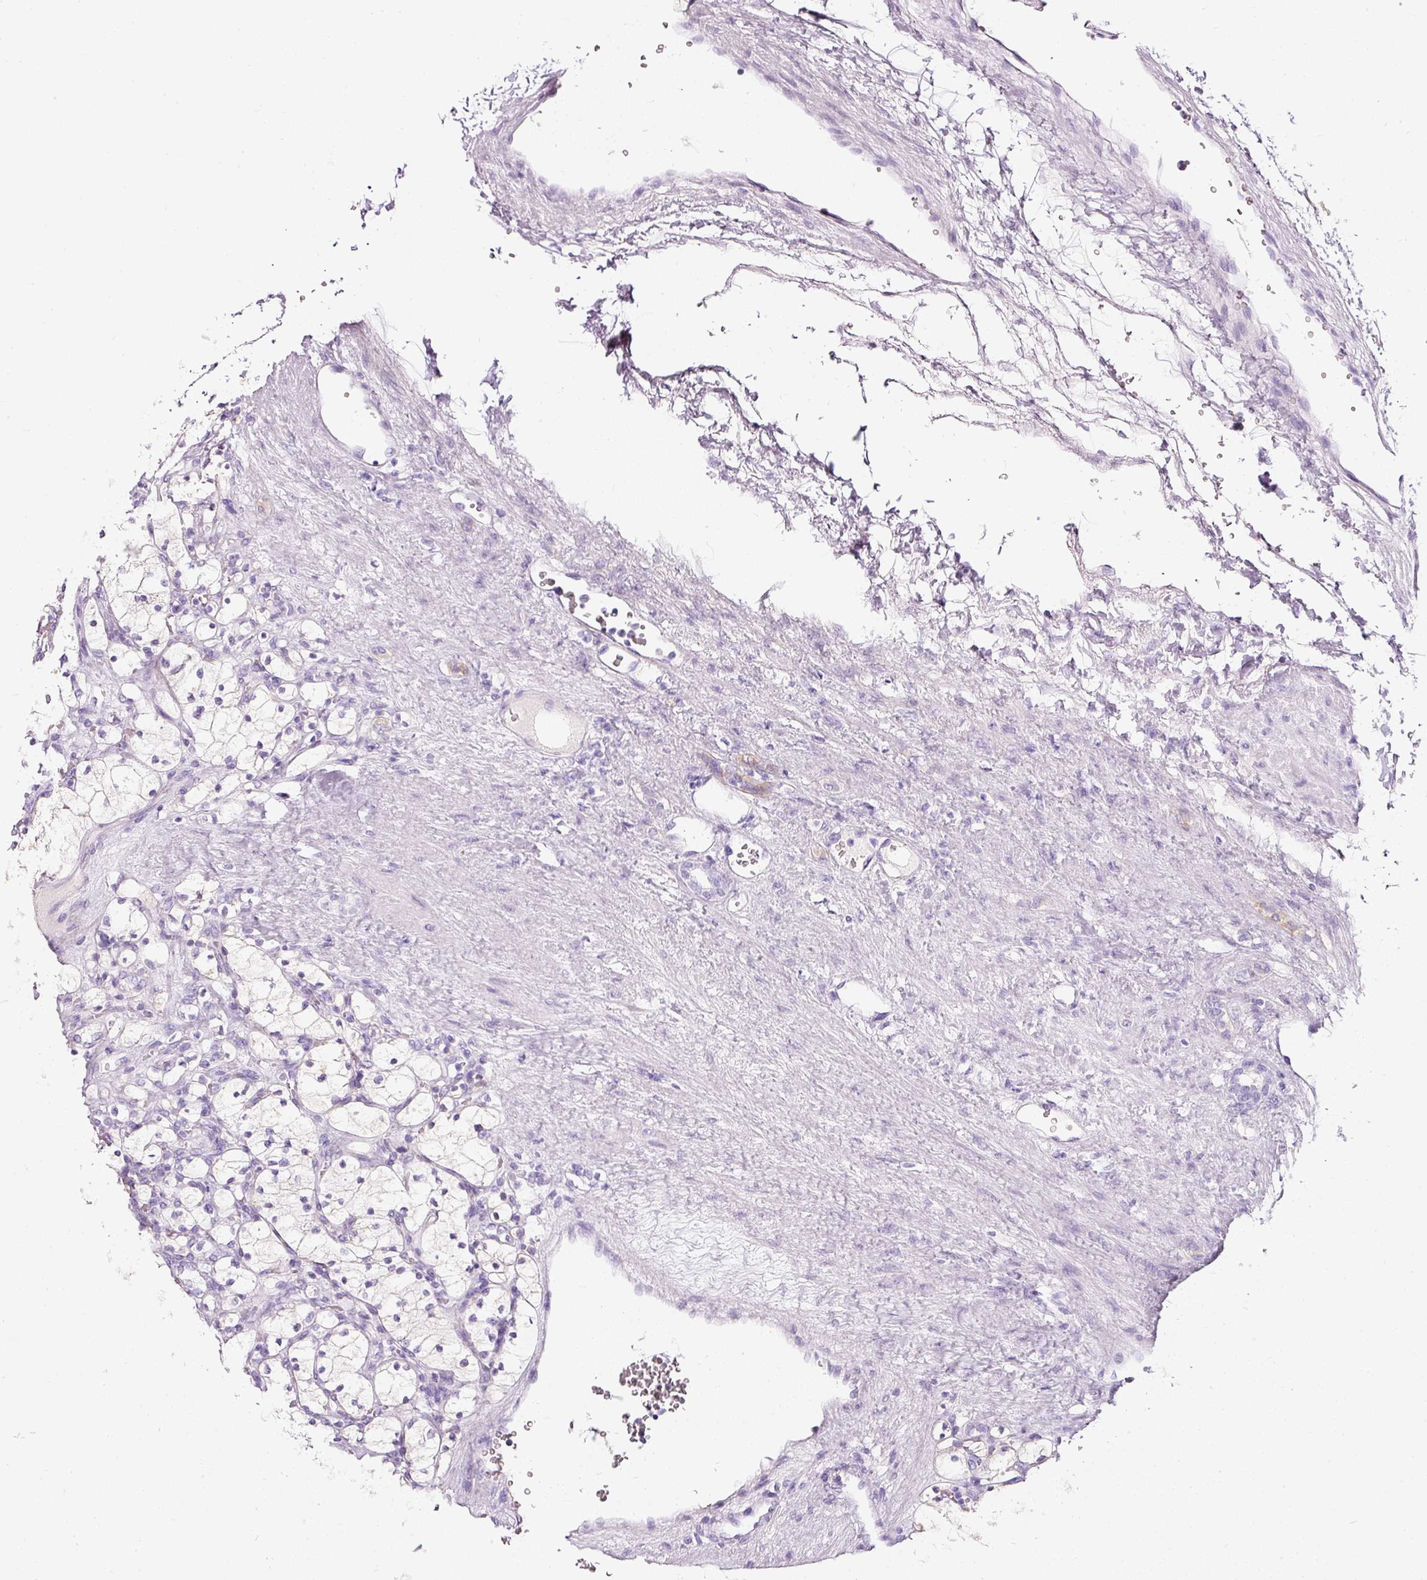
{"staining": {"intensity": "weak", "quantity": "<25%", "location": "cytoplasmic/membranous"}, "tissue": "renal cancer", "cell_type": "Tumor cells", "image_type": "cancer", "snomed": [{"axis": "morphology", "description": "Adenocarcinoma, NOS"}, {"axis": "topography", "description": "Kidney"}], "caption": "Tumor cells are negative for brown protein staining in renal adenocarcinoma.", "gene": "DNM1", "patient": {"sex": "female", "age": 83}}